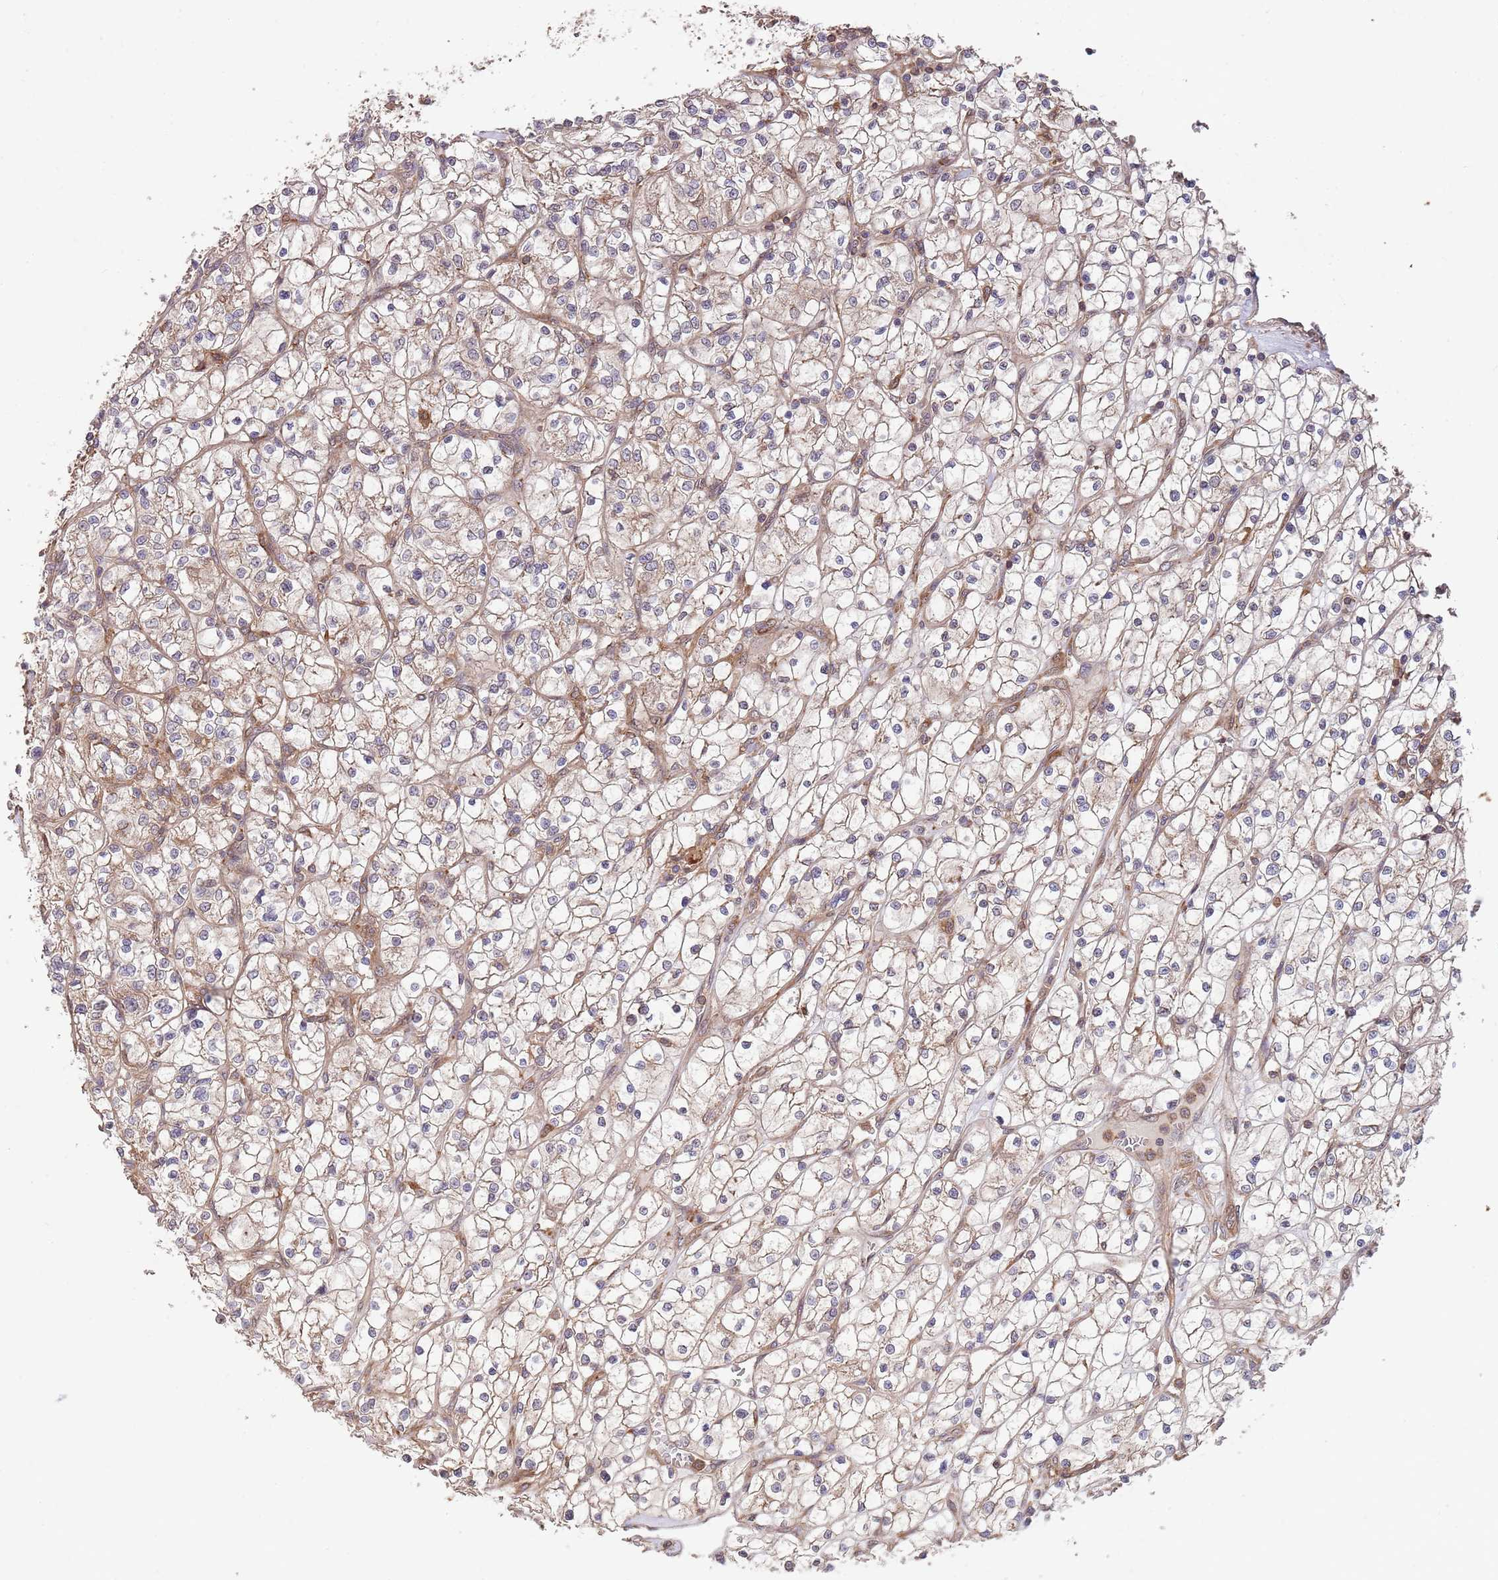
{"staining": {"intensity": "weak", "quantity": "25%-75%", "location": "cytoplasmic/membranous"}, "tissue": "renal cancer", "cell_type": "Tumor cells", "image_type": "cancer", "snomed": [{"axis": "morphology", "description": "Adenocarcinoma, NOS"}, {"axis": "topography", "description": "Kidney"}], "caption": "A brown stain highlights weak cytoplasmic/membranous positivity of a protein in renal cancer (adenocarcinoma) tumor cells.", "gene": "RNF19B", "patient": {"sex": "female", "age": 64}}